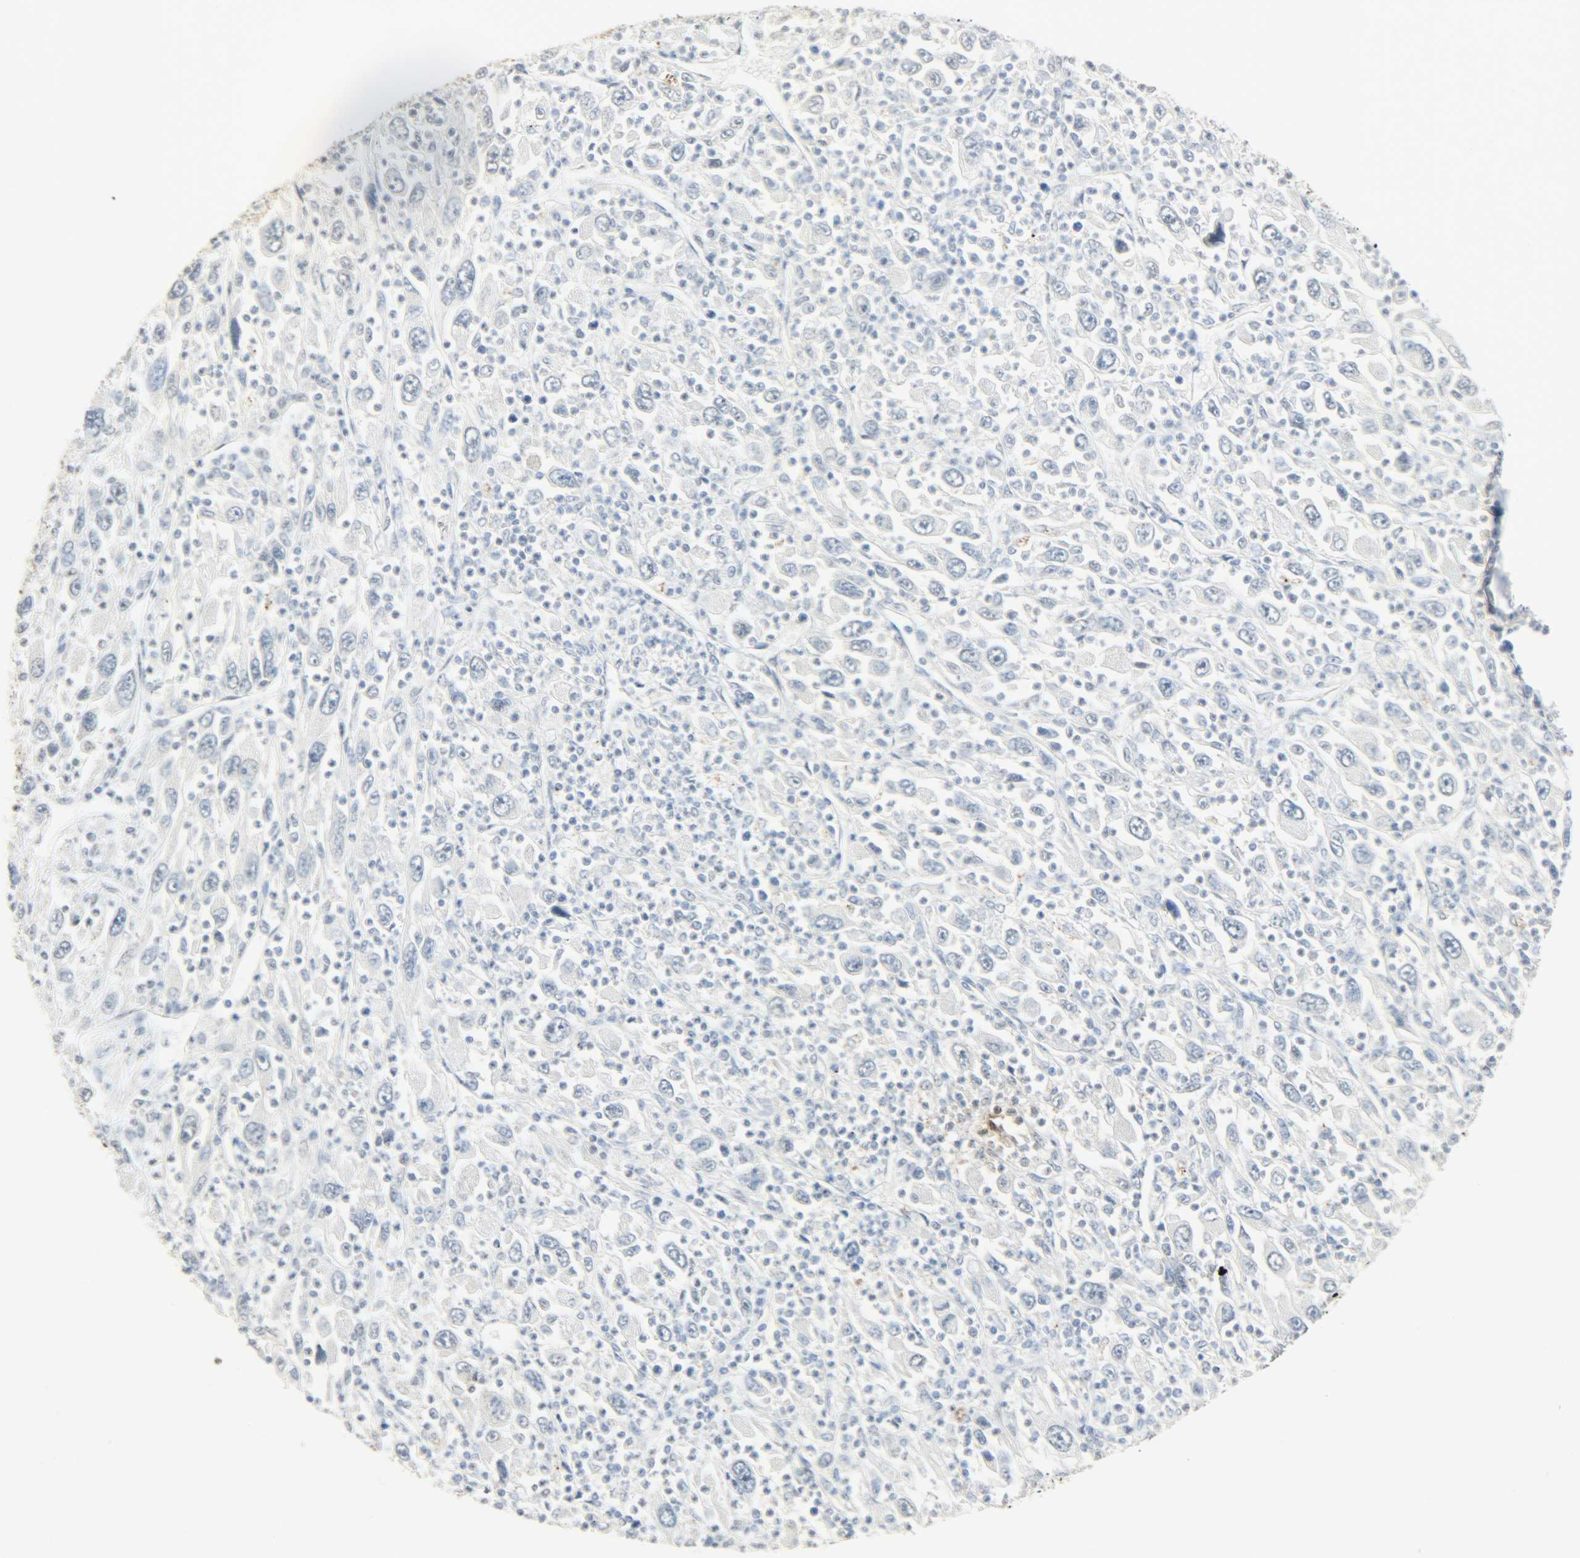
{"staining": {"intensity": "negative", "quantity": "none", "location": "none"}, "tissue": "melanoma", "cell_type": "Tumor cells", "image_type": "cancer", "snomed": [{"axis": "morphology", "description": "Malignant melanoma, Metastatic site"}, {"axis": "topography", "description": "Skin"}], "caption": "Tumor cells show no significant staining in melanoma. (DAB (3,3'-diaminobenzidine) IHC, high magnification).", "gene": "GIT2", "patient": {"sex": "female", "age": 56}}